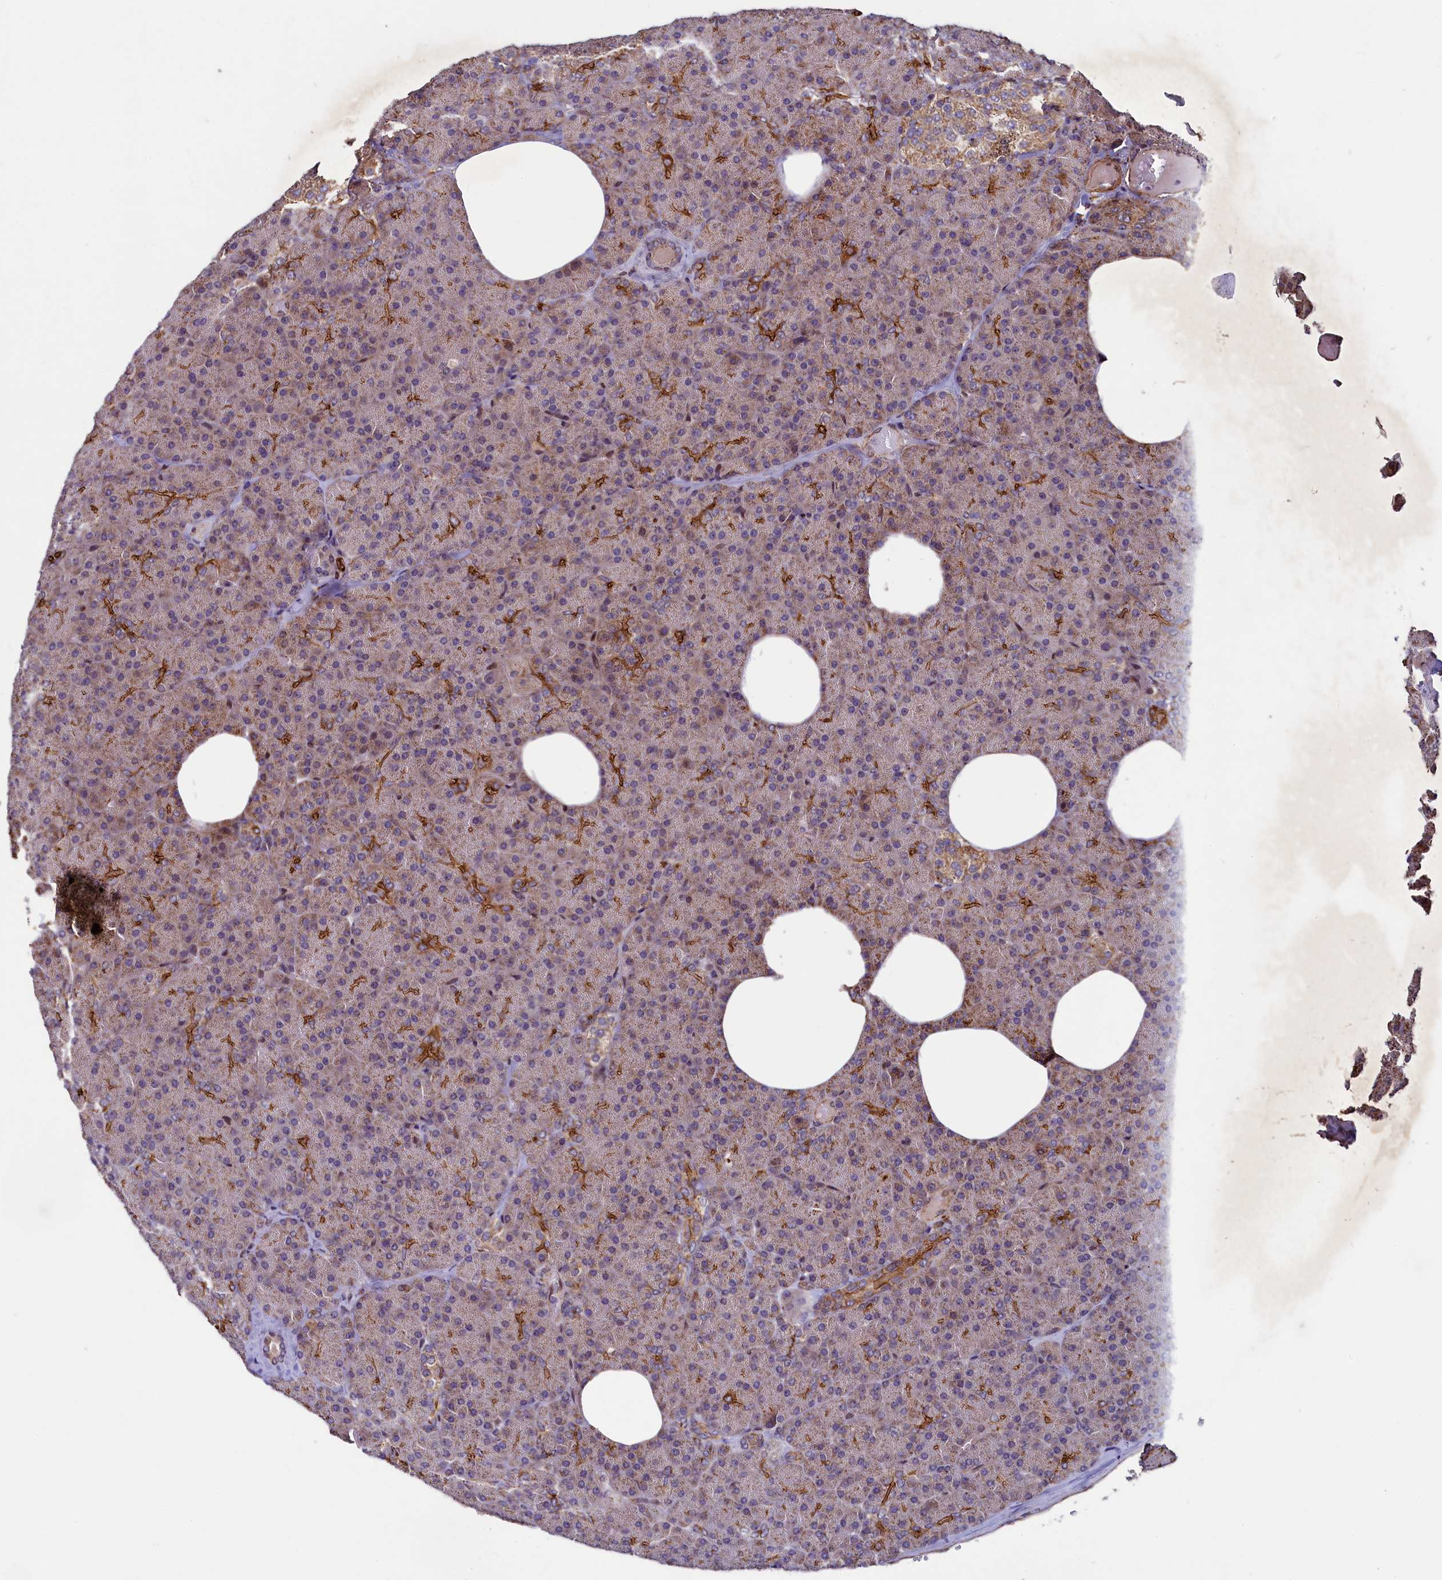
{"staining": {"intensity": "moderate", "quantity": ">75%", "location": "cytoplasmic/membranous"}, "tissue": "pancreas", "cell_type": "Exocrine glandular cells", "image_type": "normal", "snomed": [{"axis": "morphology", "description": "Normal tissue, NOS"}, {"axis": "morphology", "description": "Carcinoid, malignant, NOS"}, {"axis": "topography", "description": "Pancreas"}], "caption": "Exocrine glandular cells reveal medium levels of moderate cytoplasmic/membranous expression in approximately >75% of cells in unremarkable pancreas.", "gene": "ZNF577", "patient": {"sex": "female", "age": 35}}